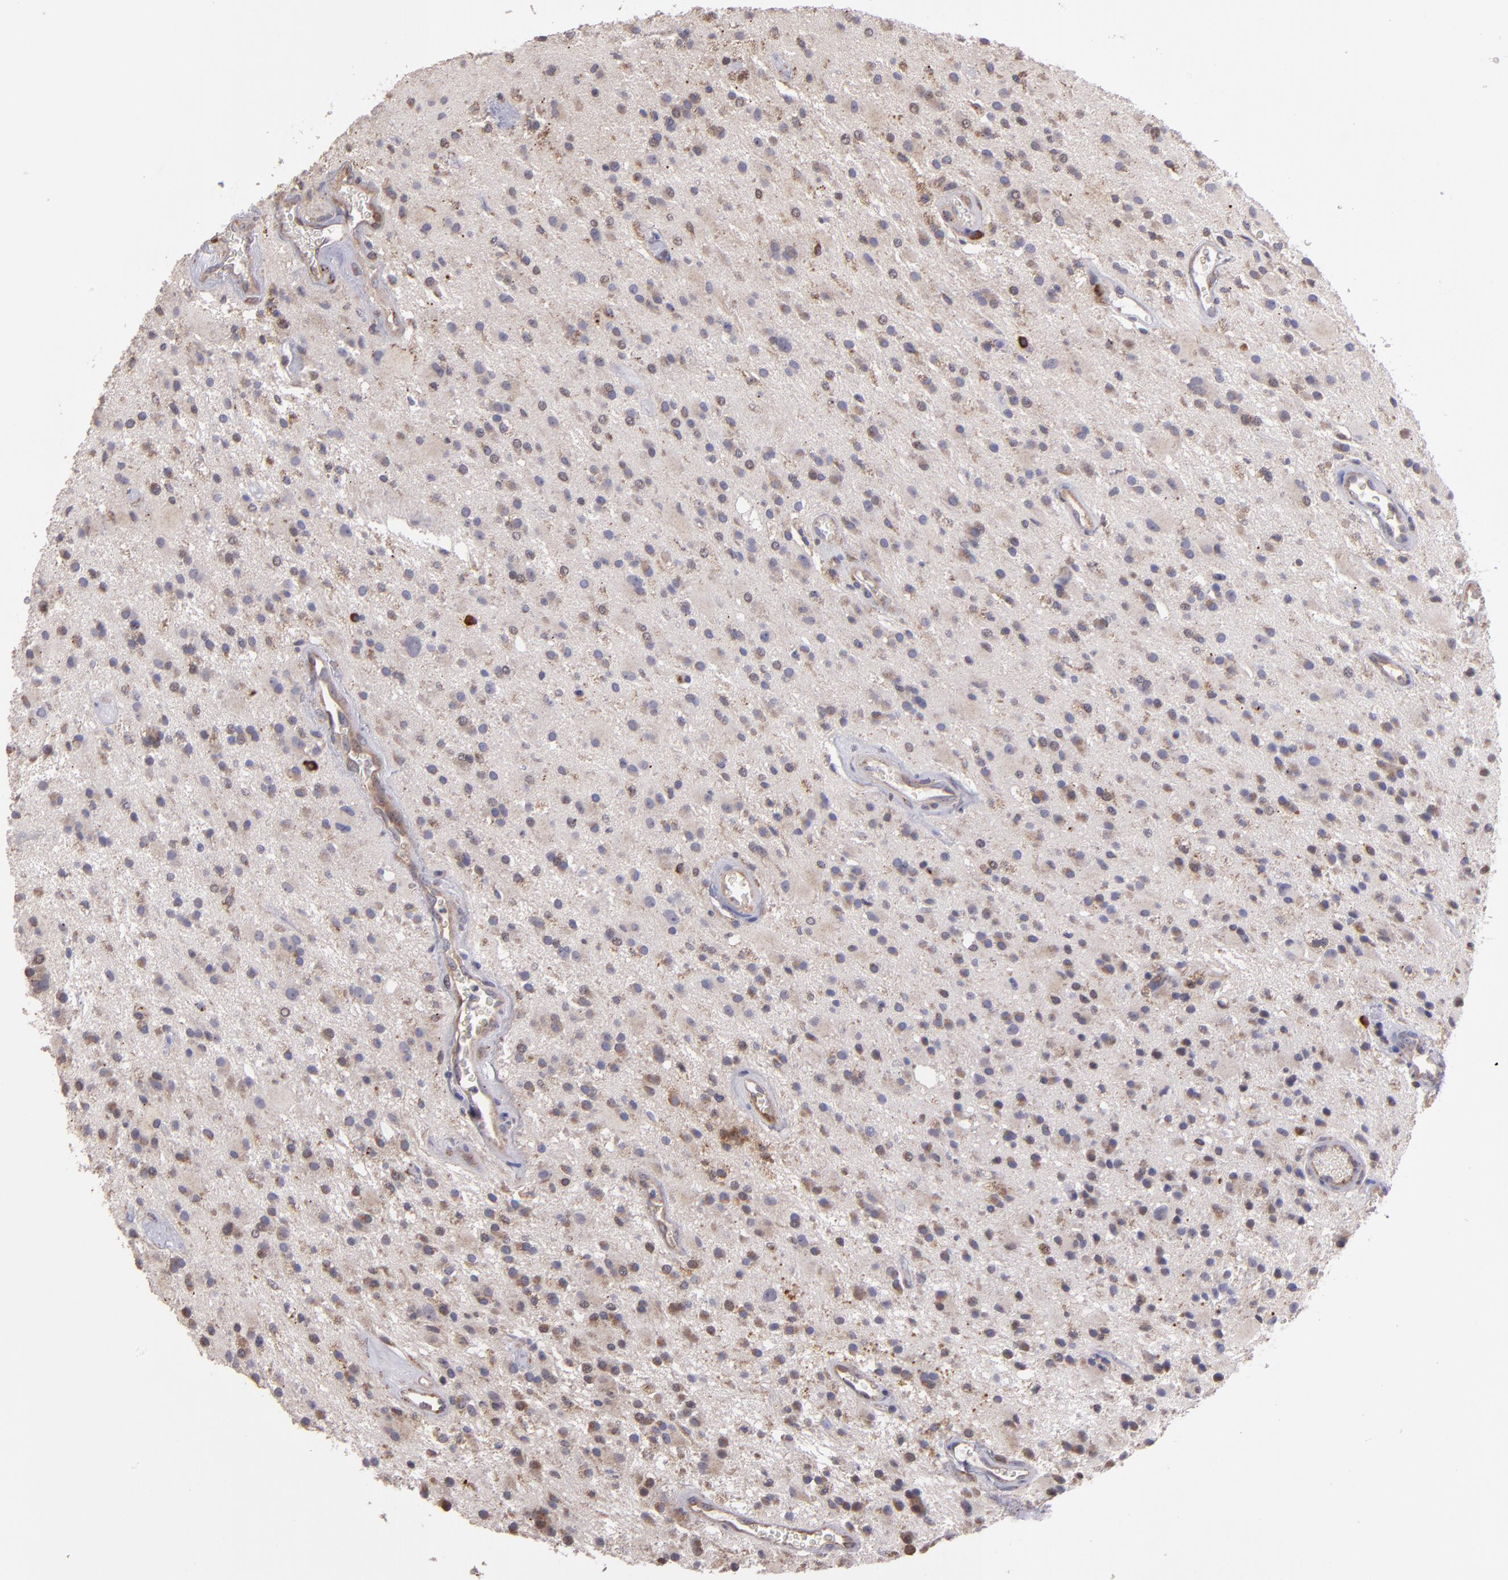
{"staining": {"intensity": "weak", "quantity": "25%-75%", "location": "cytoplasmic/membranous"}, "tissue": "glioma", "cell_type": "Tumor cells", "image_type": "cancer", "snomed": [{"axis": "morphology", "description": "Glioma, malignant, Low grade"}, {"axis": "topography", "description": "Brain"}], "caption": "Glioma stained for a protein (brown) exhibits weak cytoplasmic/membranous positive staining in approximately 25%-75% of tumor cells.", "gene": "IFIH1", "patient": {"sex": "male", "age": 58}}